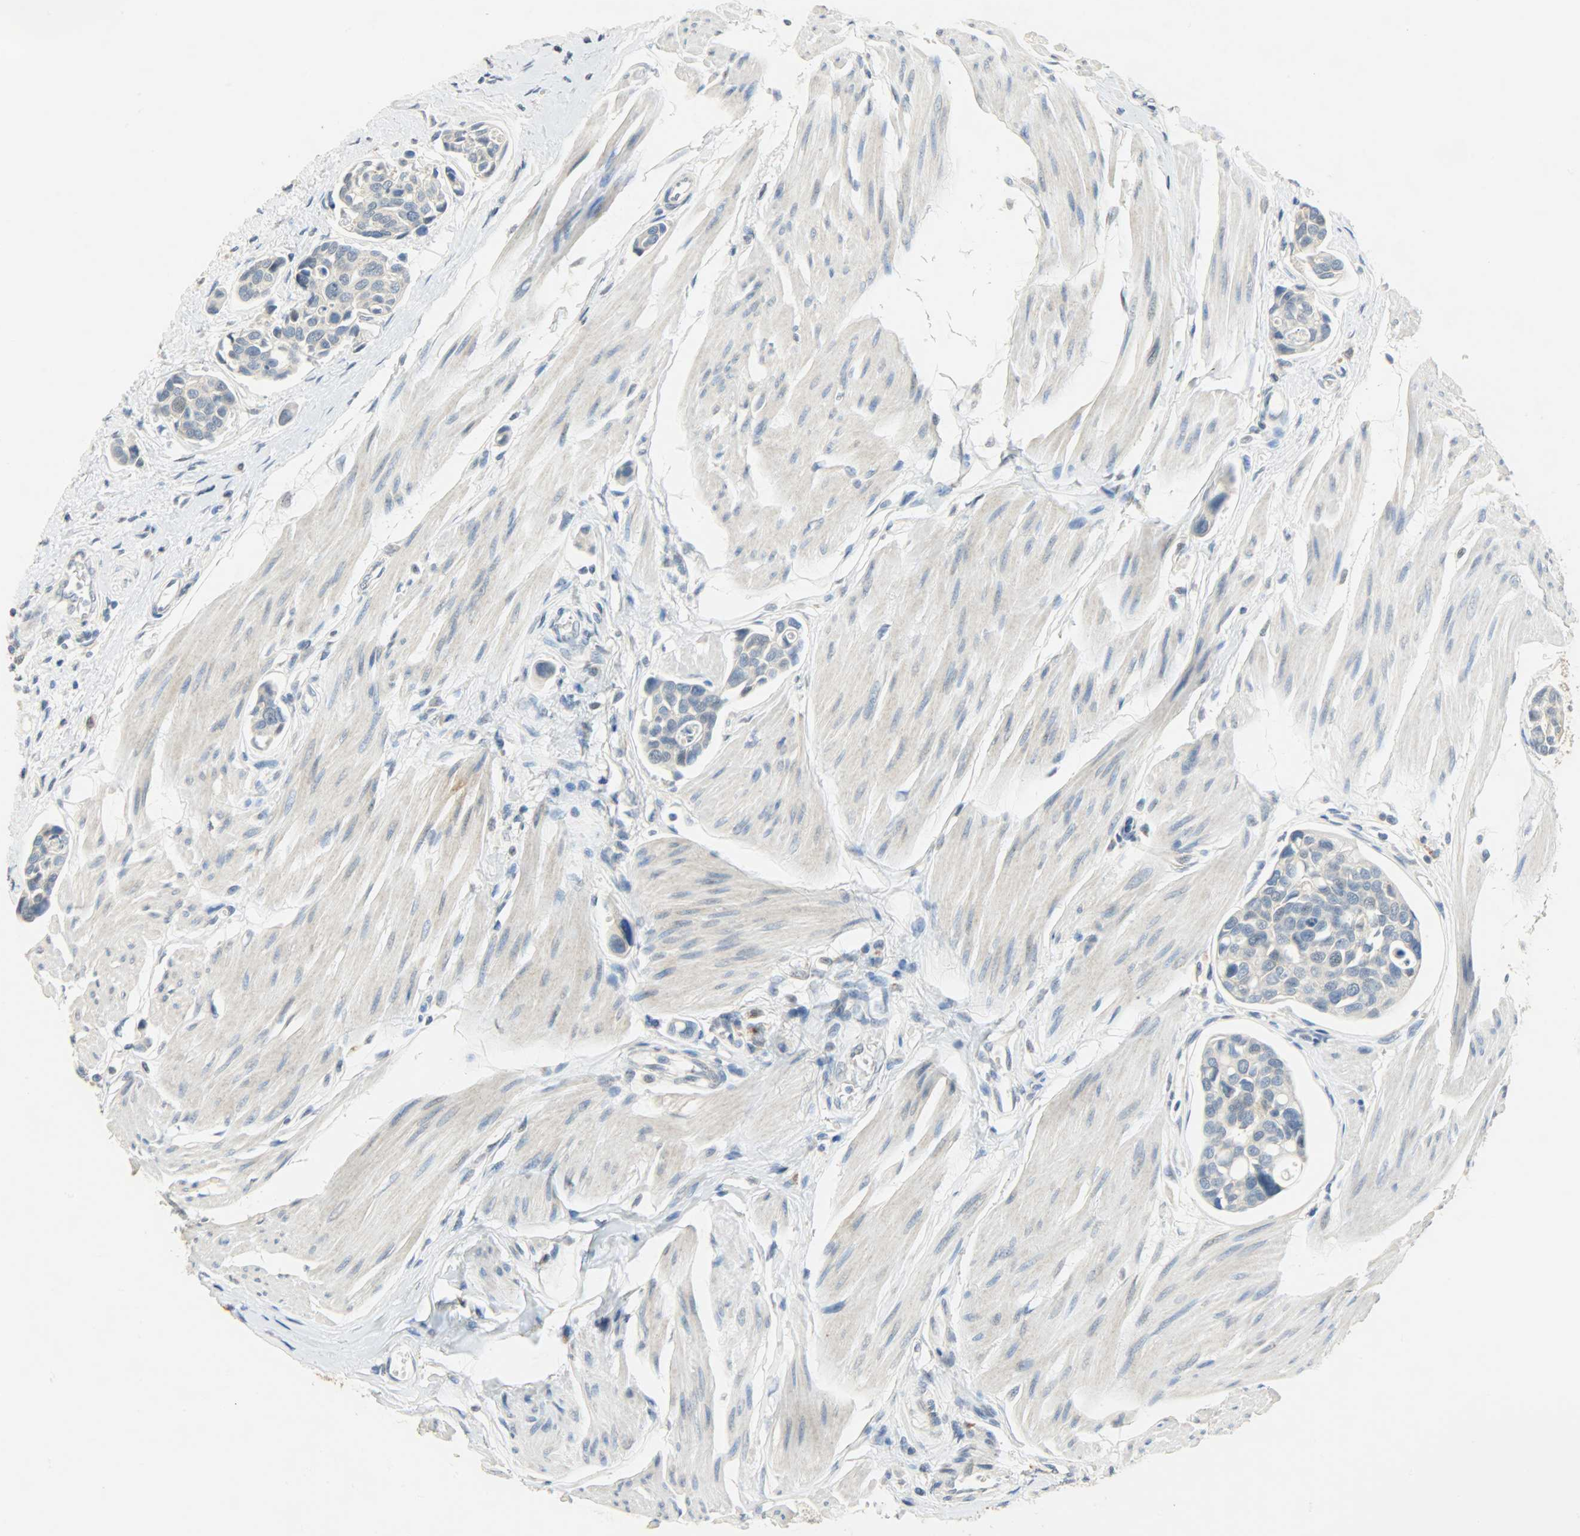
{"staining": {"intensity": "negative", "quantity": "none", "location": "none"}, "tissue": "urothelial cancer", "cell_type": "Tumor cells", "image_type": "cancer", "snomed": [{"axis": "morphology", "description": "Urothelial carcinoma, High grade"}, {"axis": "topography", "description": "Urinary bladder"}], "caption": "High power microscopy histopathology image of an immunohistochemistry histopathology image of urothelial cancer, revealing no significant positivity in tumor cells.", "gene": "DNAJB6", "patient": {"sex": "male", "age": 78}}